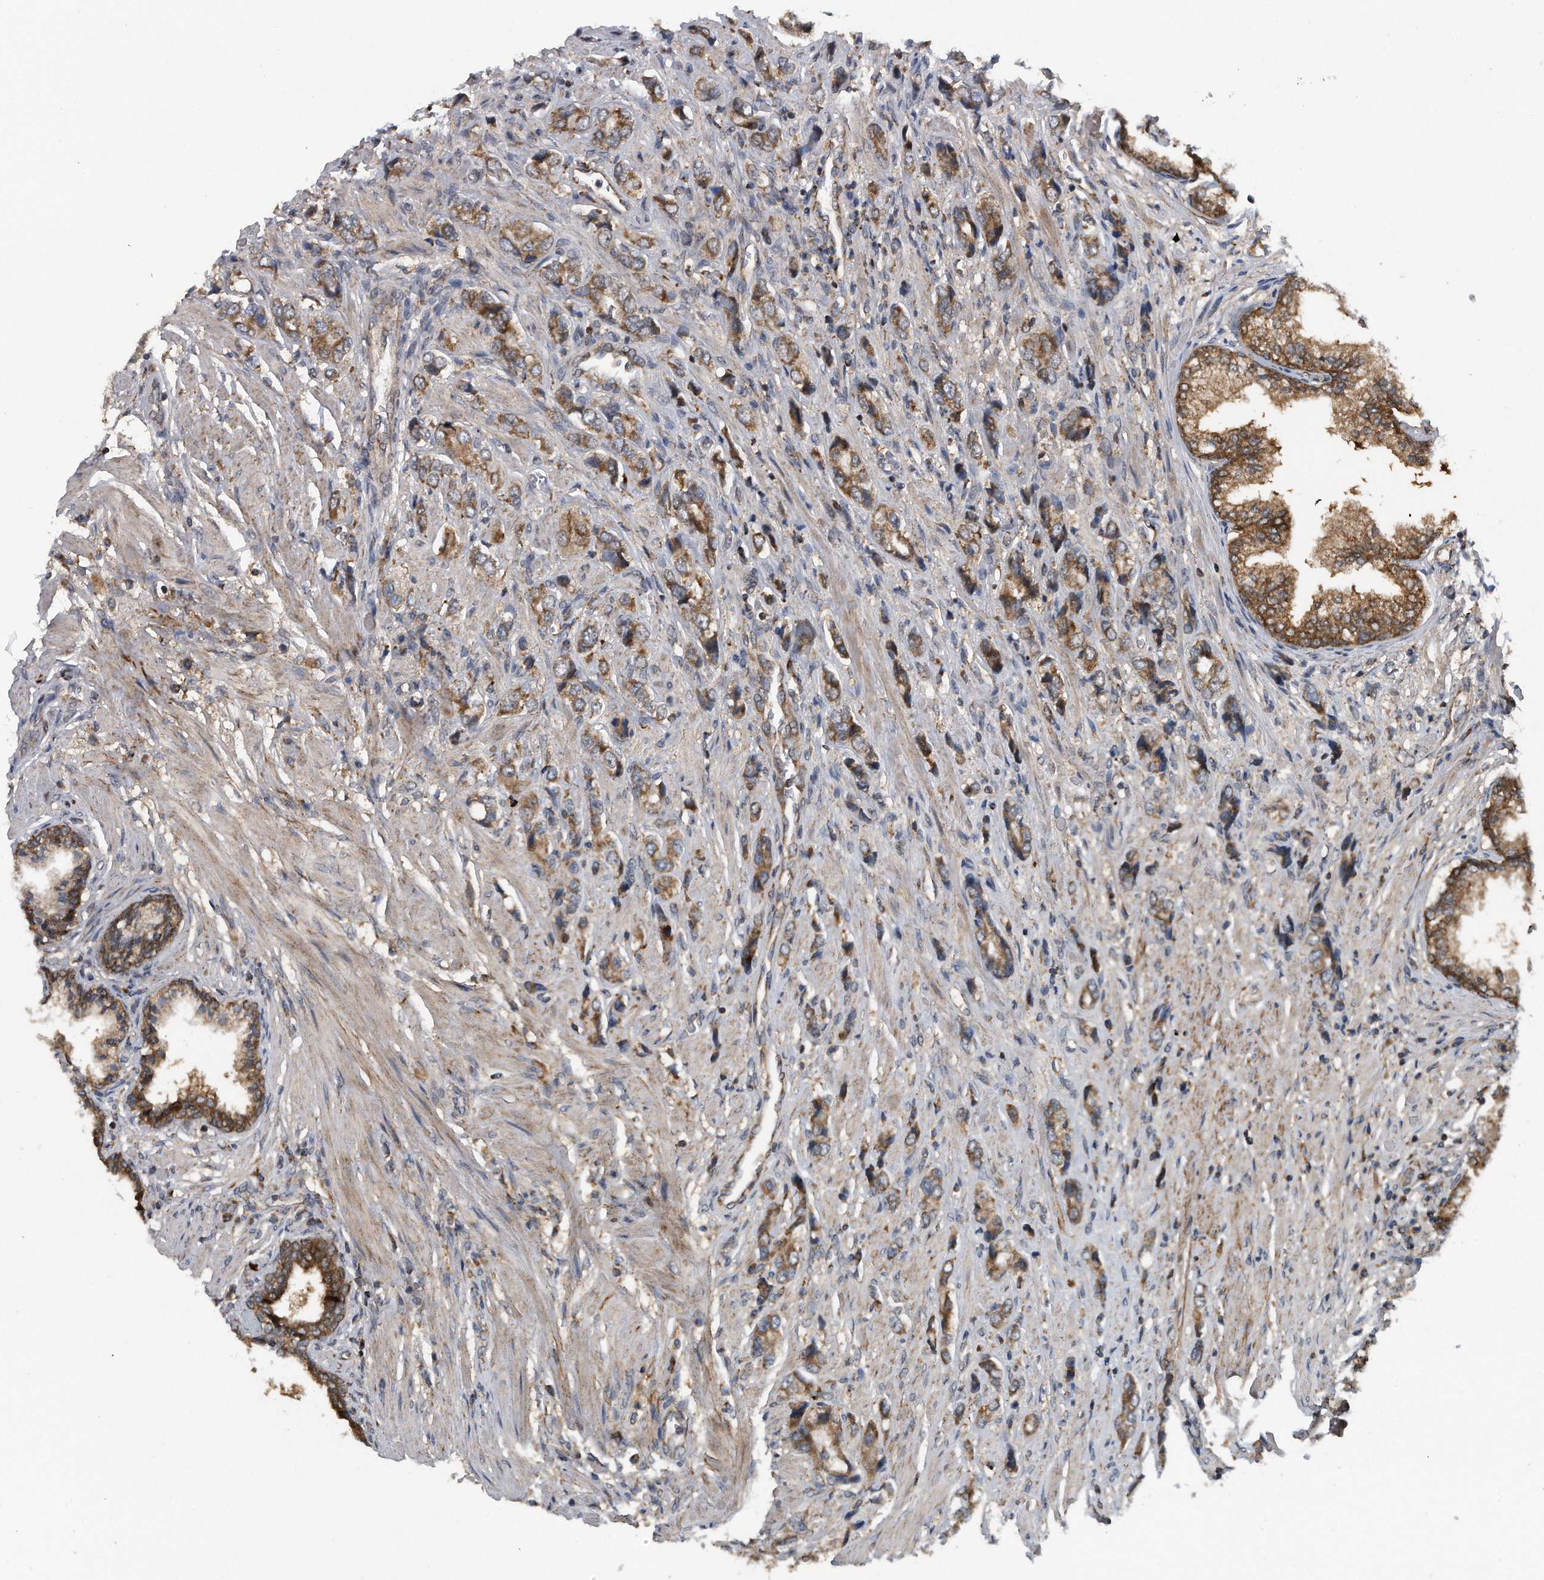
{"staining": {"intensity": "moderate", "quantity": ">75%", "location": "cytoplasmic/membranous"}, "tissue": "prostate cancer", "cell_type": "Tumor cells", "image_type": "cancer", "snomed": [{"axis": "morphology", "description": "Adenocarcinoma, High grade"}, {"axis": "topography", "description": "Prostate"}], "caption": "IHC of prostate adenocarcinoma (high-grade) demonstrates medium levels of moderate cytoplasmic/membranous positivity in approximately >75% of tumor cells.", "gene": "ALPK2", "patient": {"sex": "male", "age": 61}}